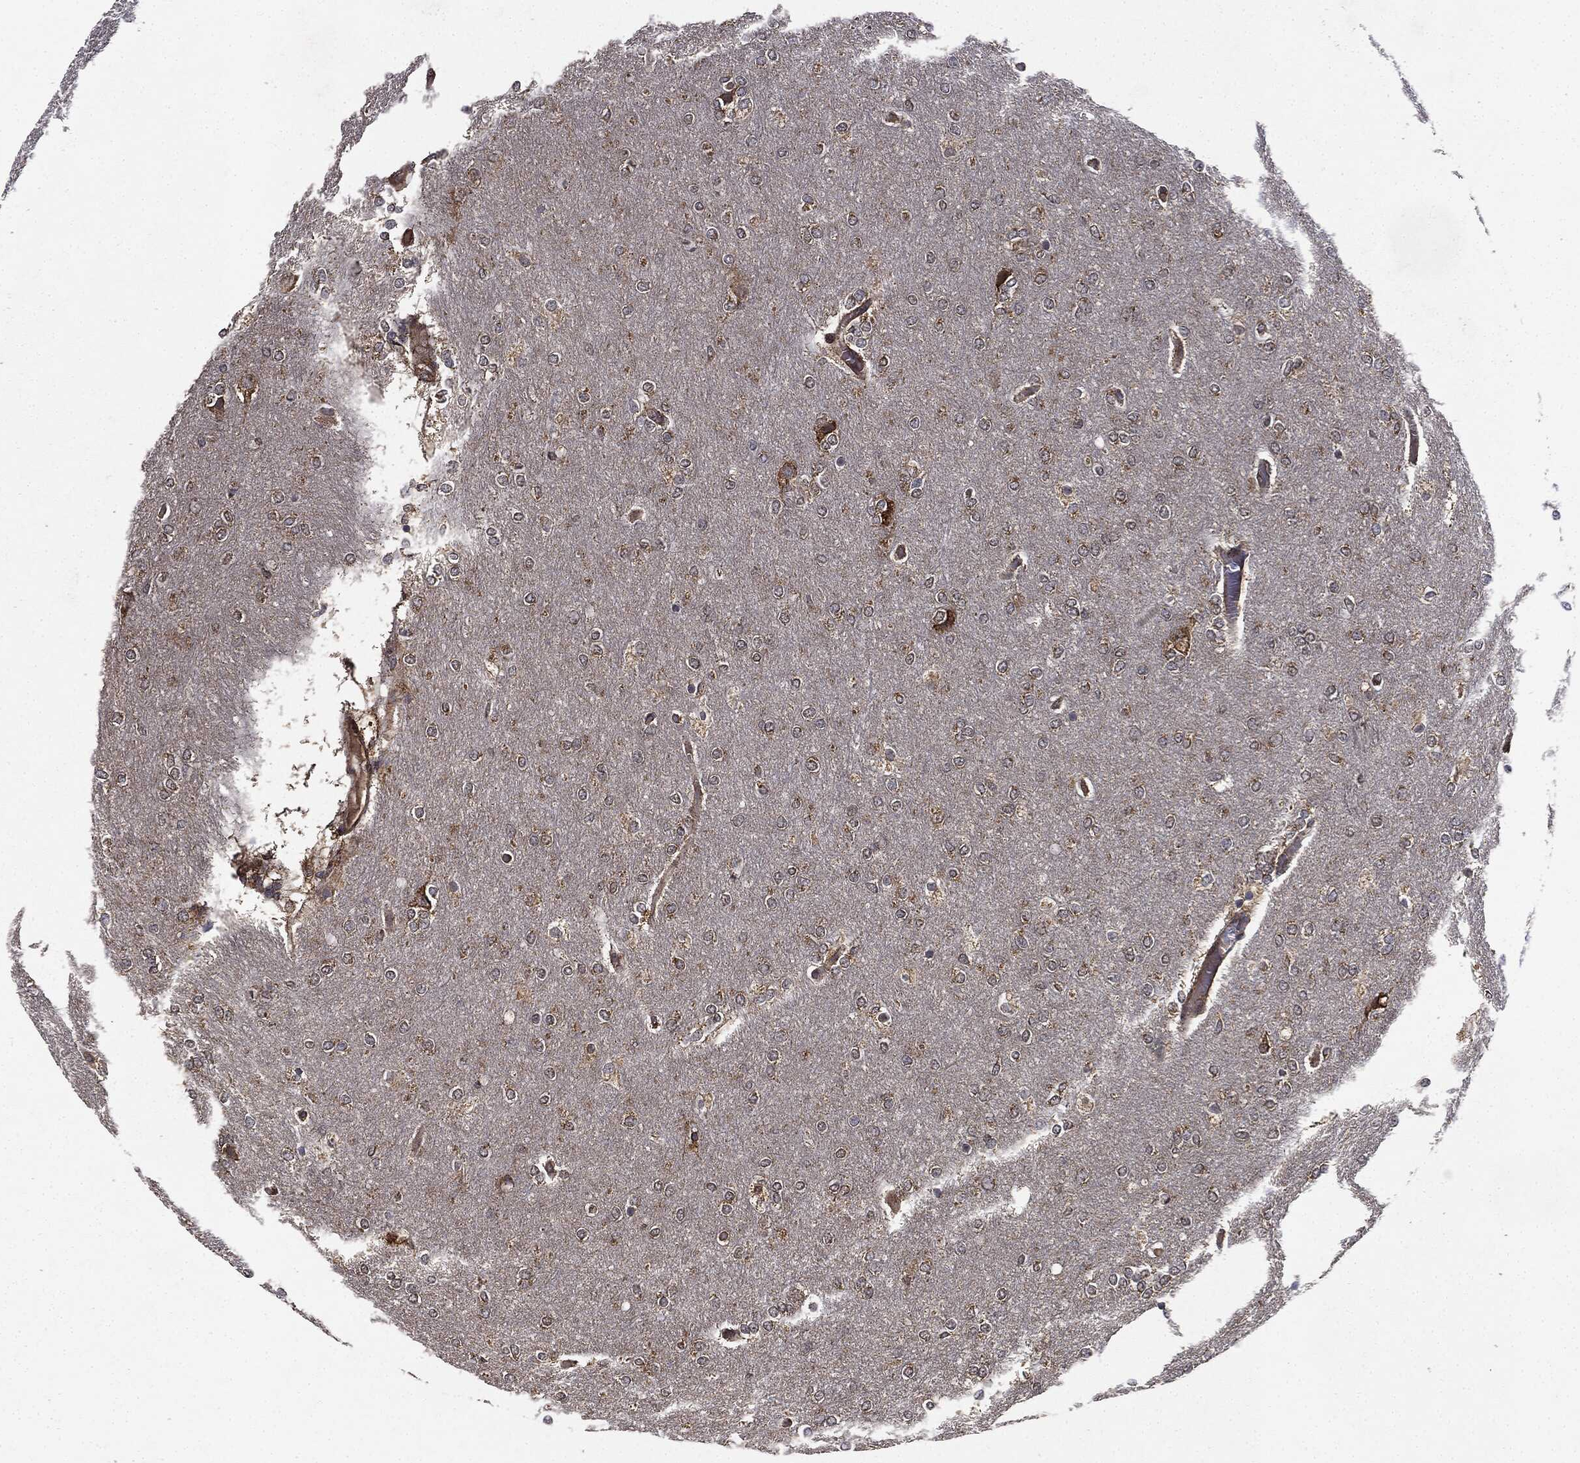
{"staining": {"intensity": "negative", "quantity": "none", "location": "none"}, "tissue": "glioma", "cell_type": "Tumor cells", "image_type": "cancer", "snomed": [{"axis": "morphology", "description": "Glioma, malignant, High grade"}, {"axis": "topography", "description": "Brain"}], "caption": "This is an IHC photomicrograph of malignant glioma (high-grade). There is no expression in tumor cells.", "gene": "MIER2", "patient": {"sex": "female", "age": 61}}